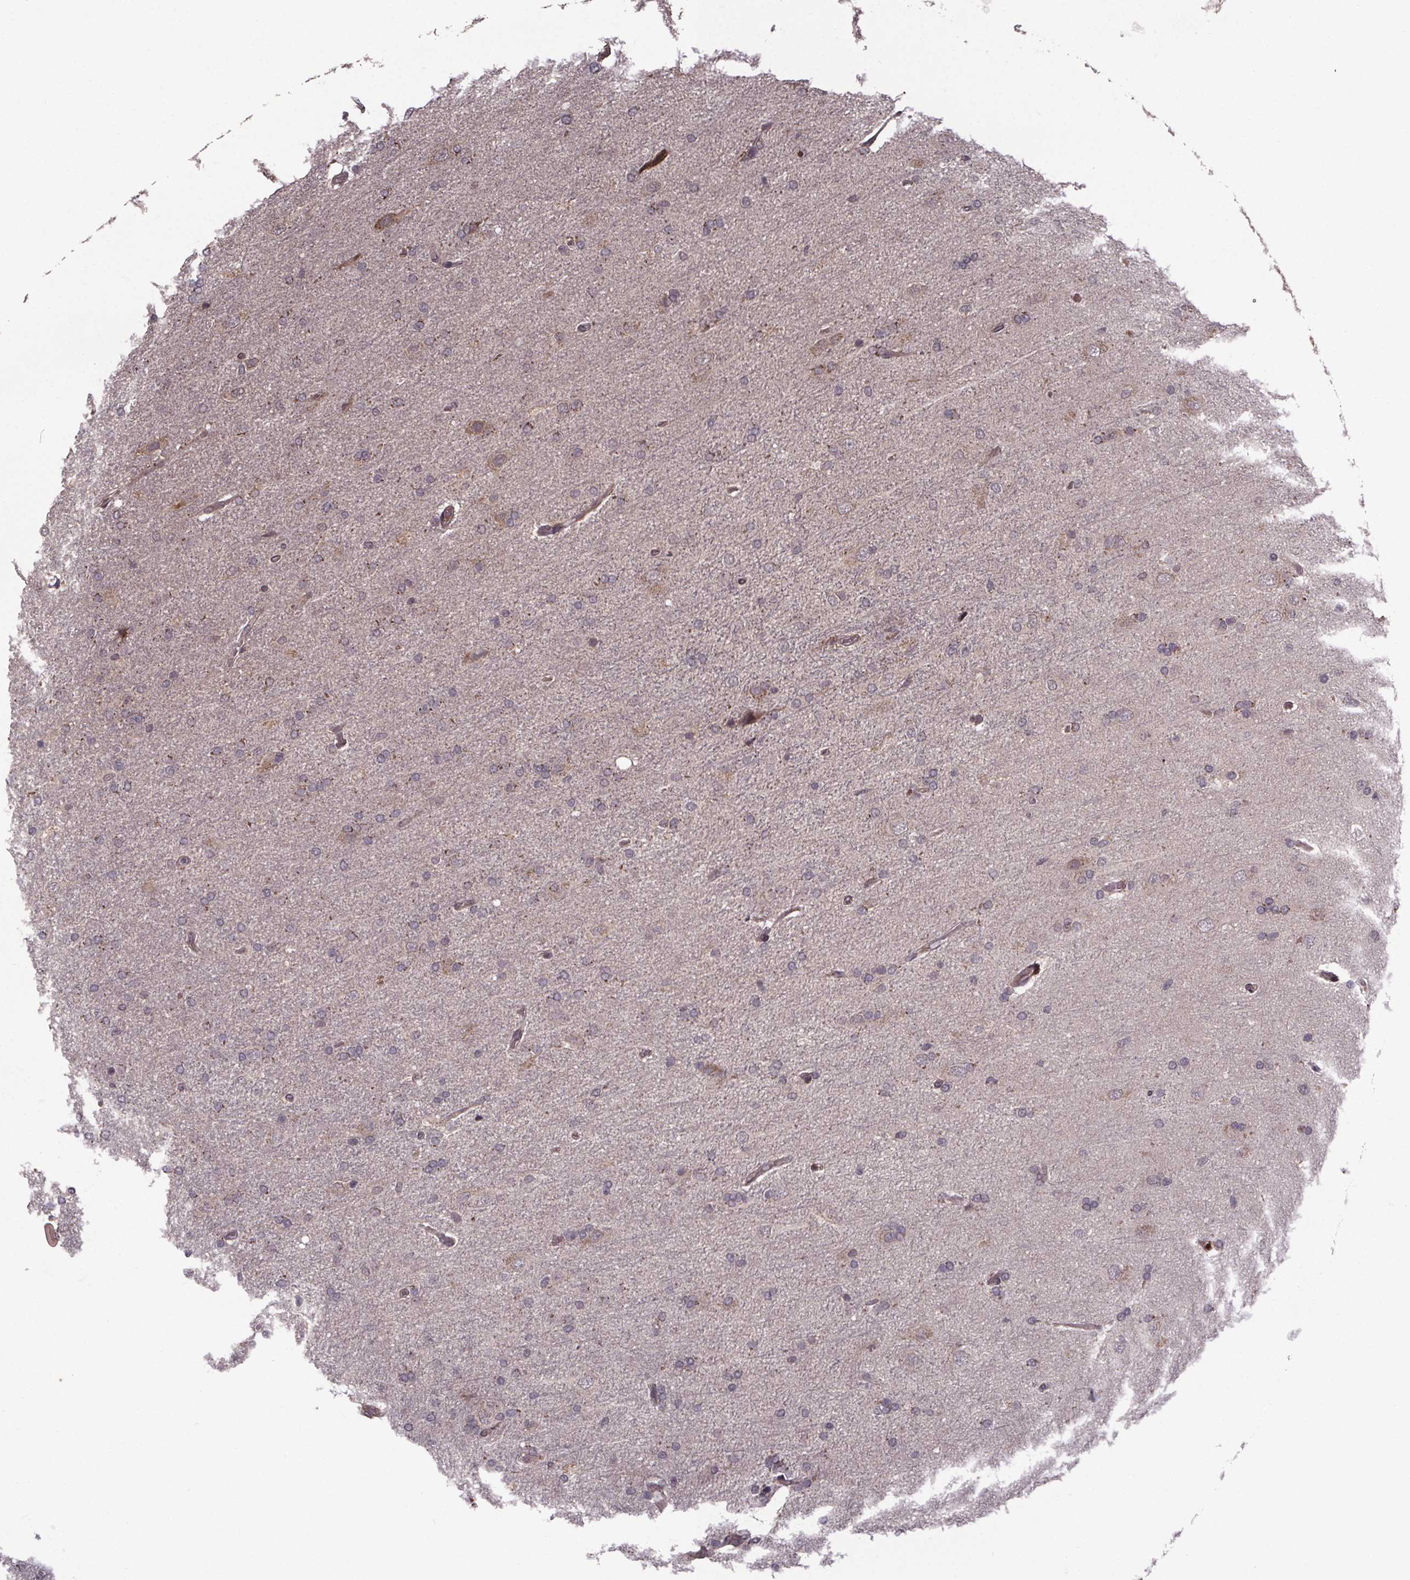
{"staining": {"intensity": "weak", "quantity": "<25%", "location": "cytoplasmic/membranous"}, "tissue": "glioma", "cell_type": "Tumor cells", "image_type": "cancer", "snomed": [{"axis": "morphology", "description": "Glioma, malignant, High grade"}, {"axis": "topography", "description": "Cerebral cortex"}], "caption": "Tumor cells are negative for brown protein staining in glioma.", "gene": "SAT1", "patient": {"sex": "male", "age": 70}}